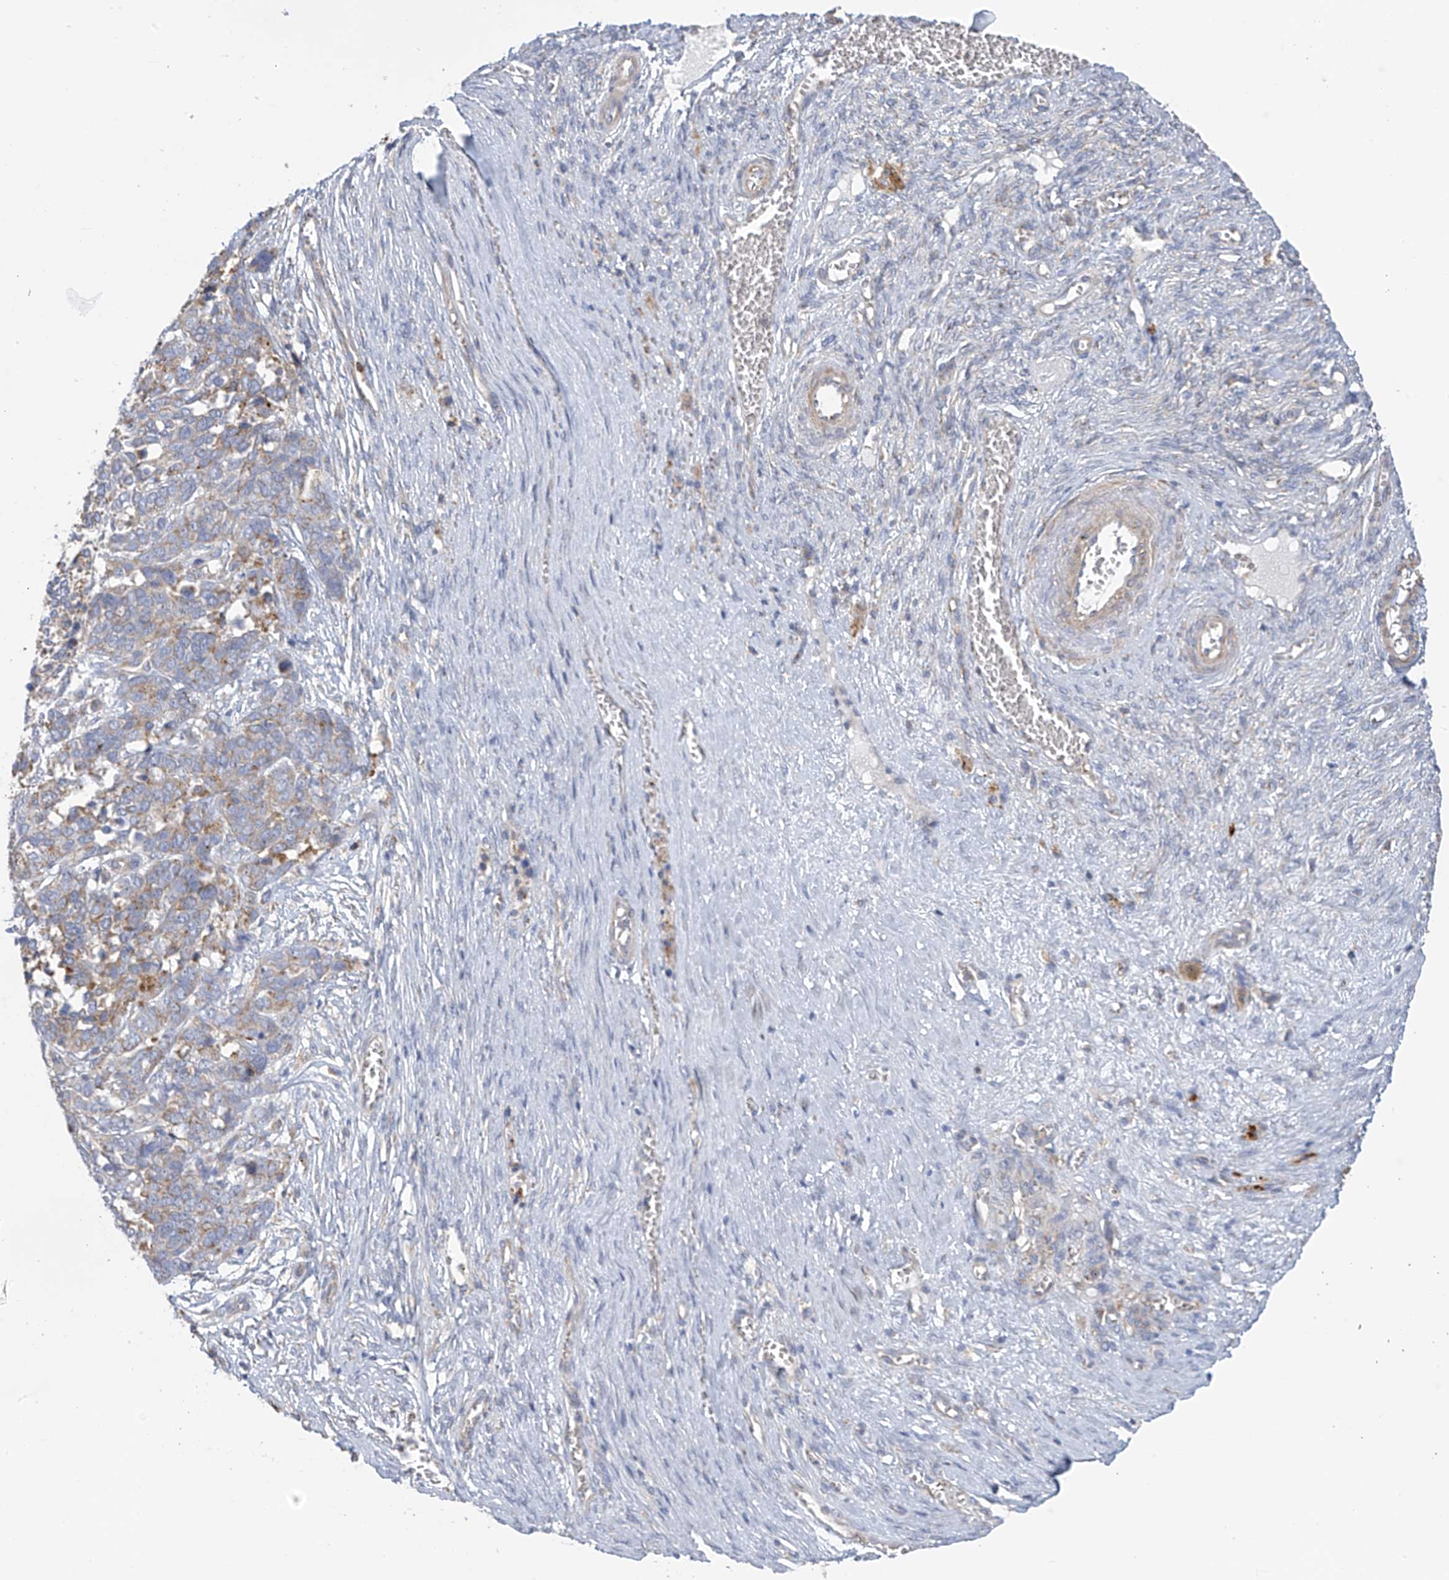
{"staining": {"intensity": "moderate", "quantity": "<25%", "location": "cytoplasmic/membranous"}, "tissue": "ovarian cancer", "cell_type": "Tumor cells", "image_type": "cancer", "snomed": [{"axis": "morphology", "description": "Cystadenocarcinoma, serous, NOS"}, {"axis": "topography", "description": "Ovary"}], "caption": "Brown immunohistochemical staining in human ovarian serous cystadenocarcinoma reveals moderate cytoplasmic/membranous positivity in about <25% of tumor cells.", "gene": "ITM2B", "patient": {"sex": "female", "age": 44}}